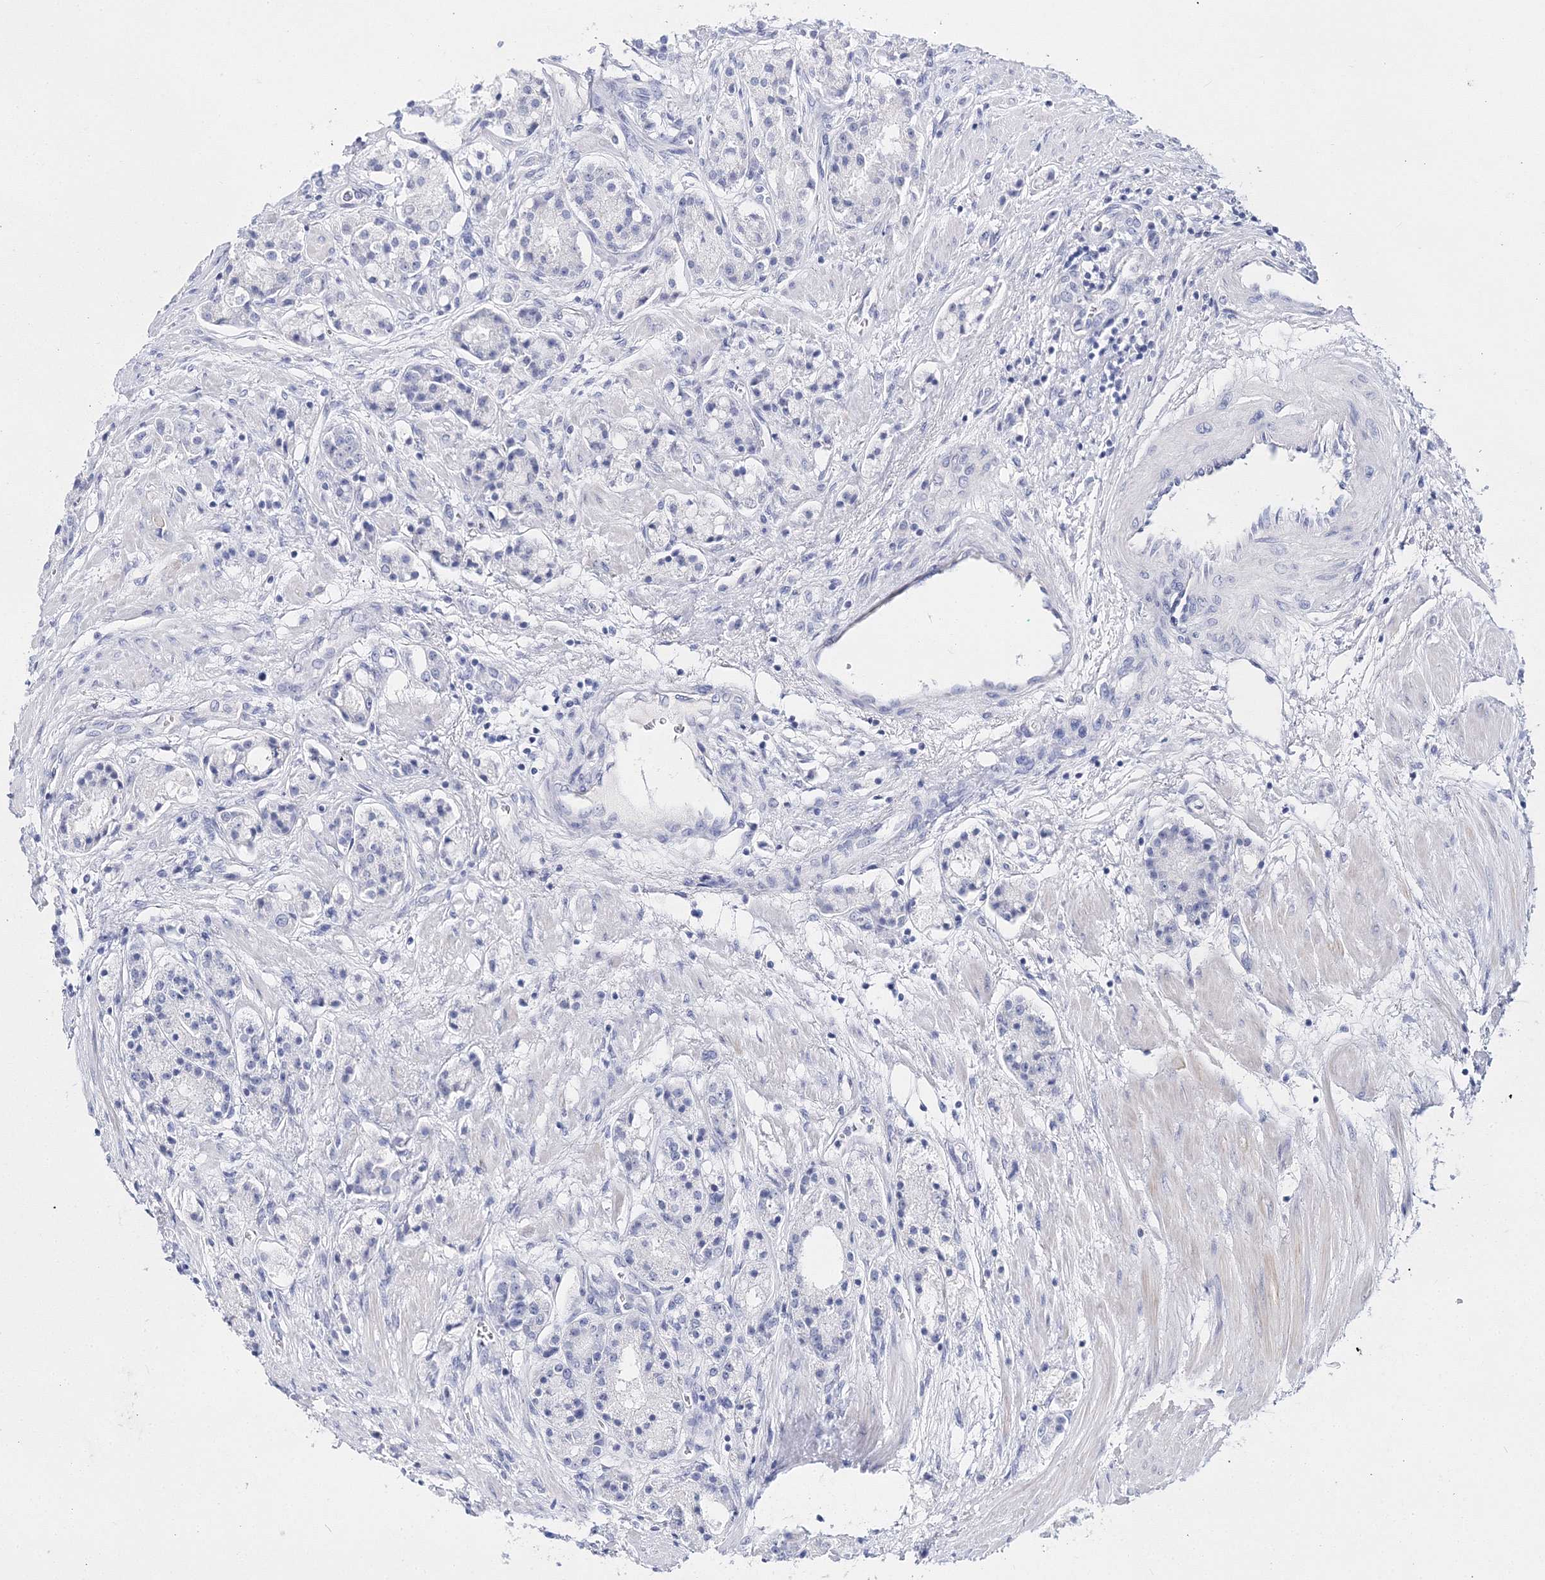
{"staining": {"intensity": "negative", "quantity": "none", "location": "none"}, "tissue": "prostate cancer", "cell_type": "Tumor cells", "image_type": "cancer", "snomed": [{"axis": "morphology", "description": "Adenocarcinoma, High grade"}, {"axis": "topography", "description": "Prostate"}], "caption": "Tumor cells are negative for protein expression in human prostate cancer. (Brightfield microscopy of DAB (3,3'-diaminobenzidine) immunohistochemistry (IHC) at high magnification).", "gene": "MYOZ2", "patient": {"sex": "male", "age": 60}}